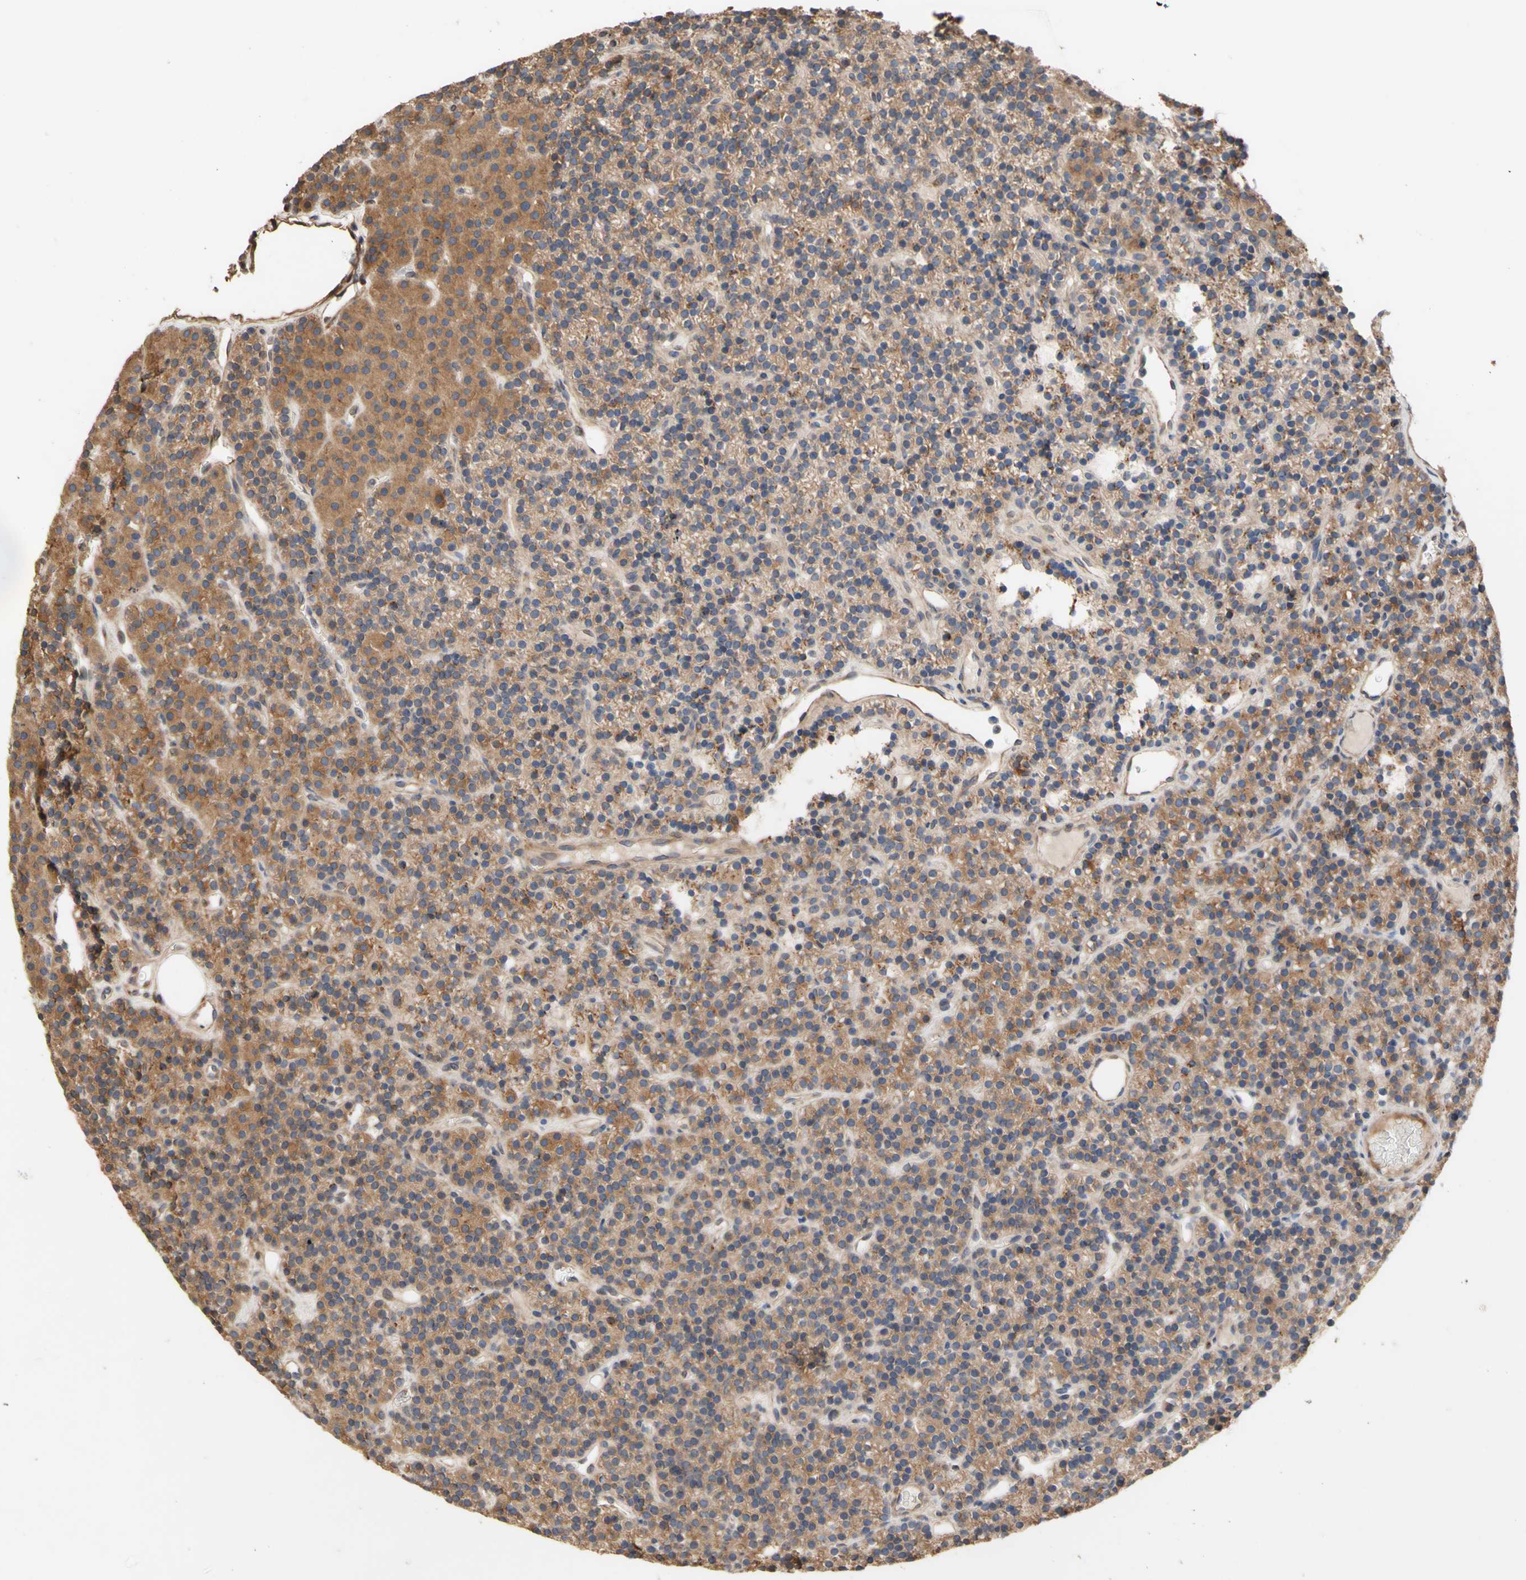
{"staining": {"intensity": "strong", "quantity": ">75%", "location": "cytoplasmic/membranous"}, "tissue": "parathyroid gland", "cell_type": "Glandular cells", "image_type": "normal", "snomed": [{"axis": "morphology", "description": "Normal tissue, NOS"}, {"axis": "morphology", "description": "Hyperplasia, NOS"}, {"axis": "topography", "description": "Parathyroid gland"}], "caption": "Protein analysis of unremarkable parathyroid gland displays strong cytoplasmic/membranous staining in approximately >75% of glandular cells.", "gene": "NECTIN3", "patient": {"sex": "male", "age": 44}}